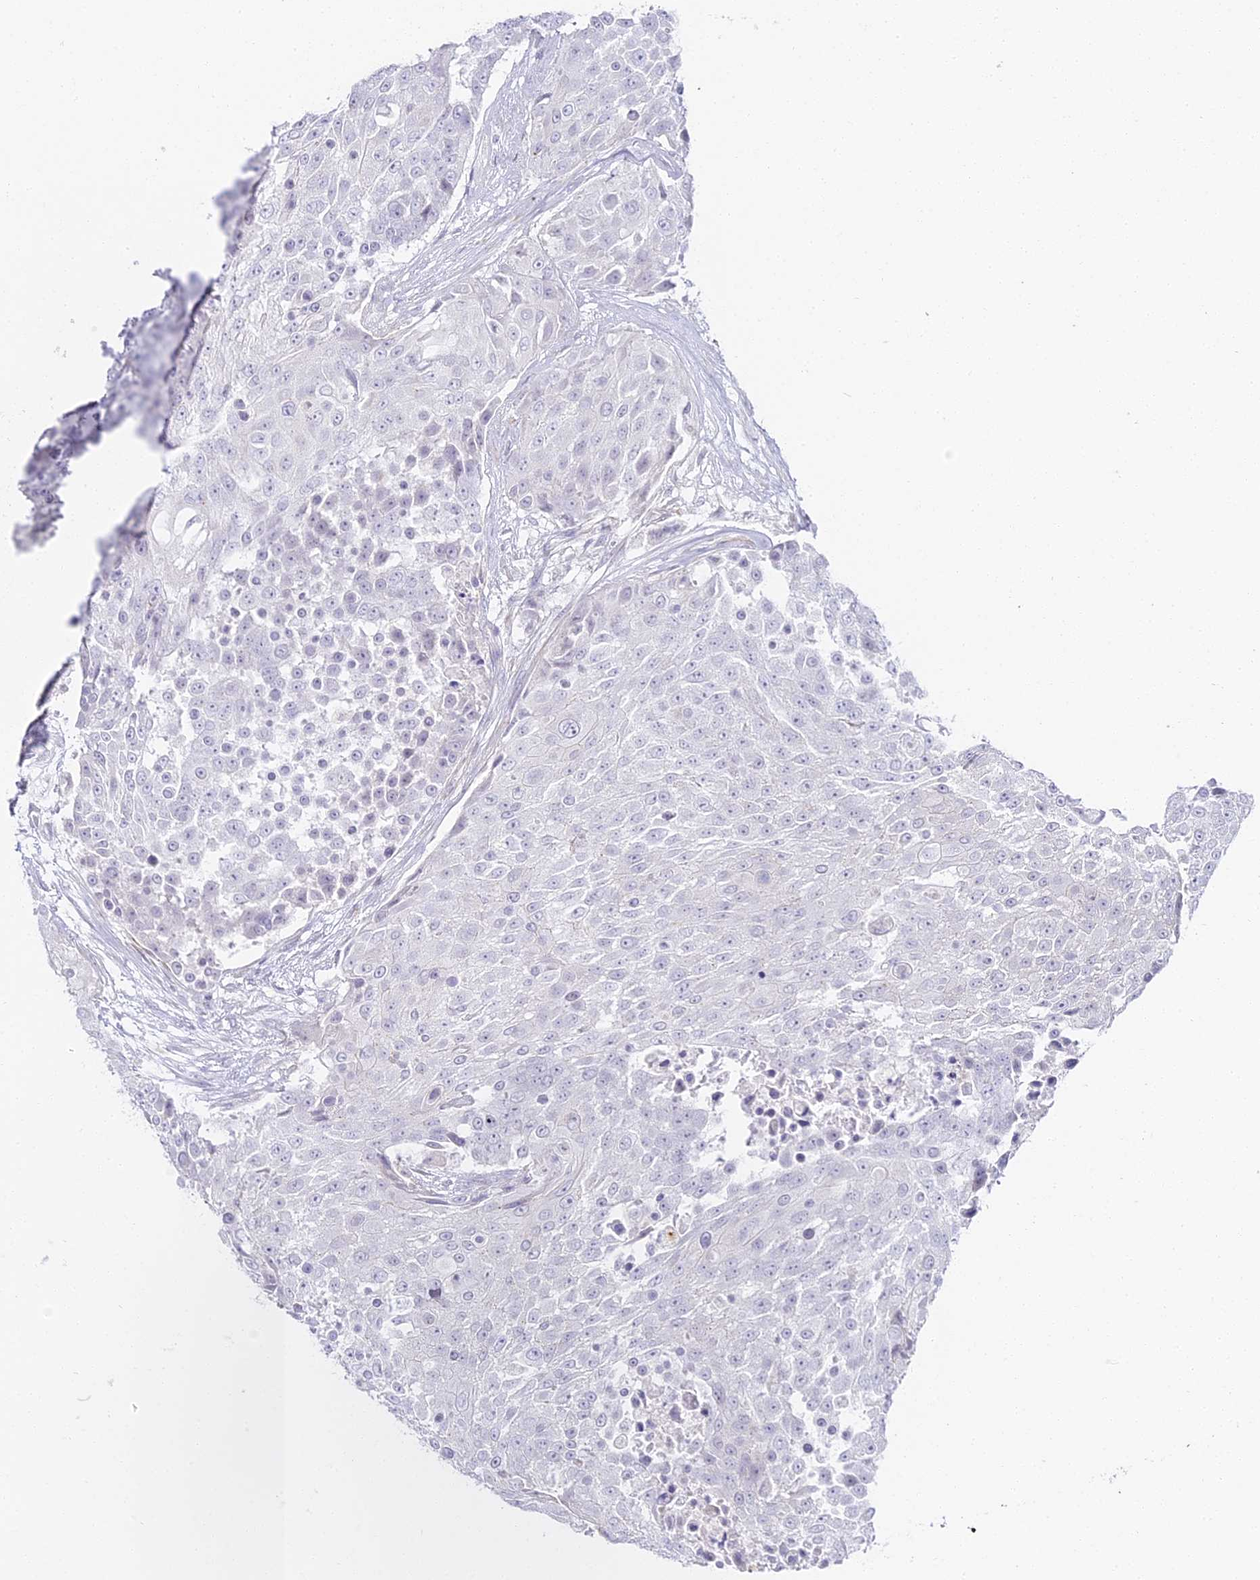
{"staining": {"intensity": "negative", "quantity": "none", "location": "none"}, "tissue": "urothelial cancer", "cell_type": "Tumor cells", "image_type": "cancer", "snomed": [{"axis": "morphology", "description": "Urothelial carcinoma, High grade"}, {"axis": "topography", "description": "Urinary bladder"}], "caption": "The micrograph demonstrates no staining of tumor cells in urothelial carcinoma (high-grade).", "gene": "ALPG", "patient": {"sex": "female", "age": 63}}